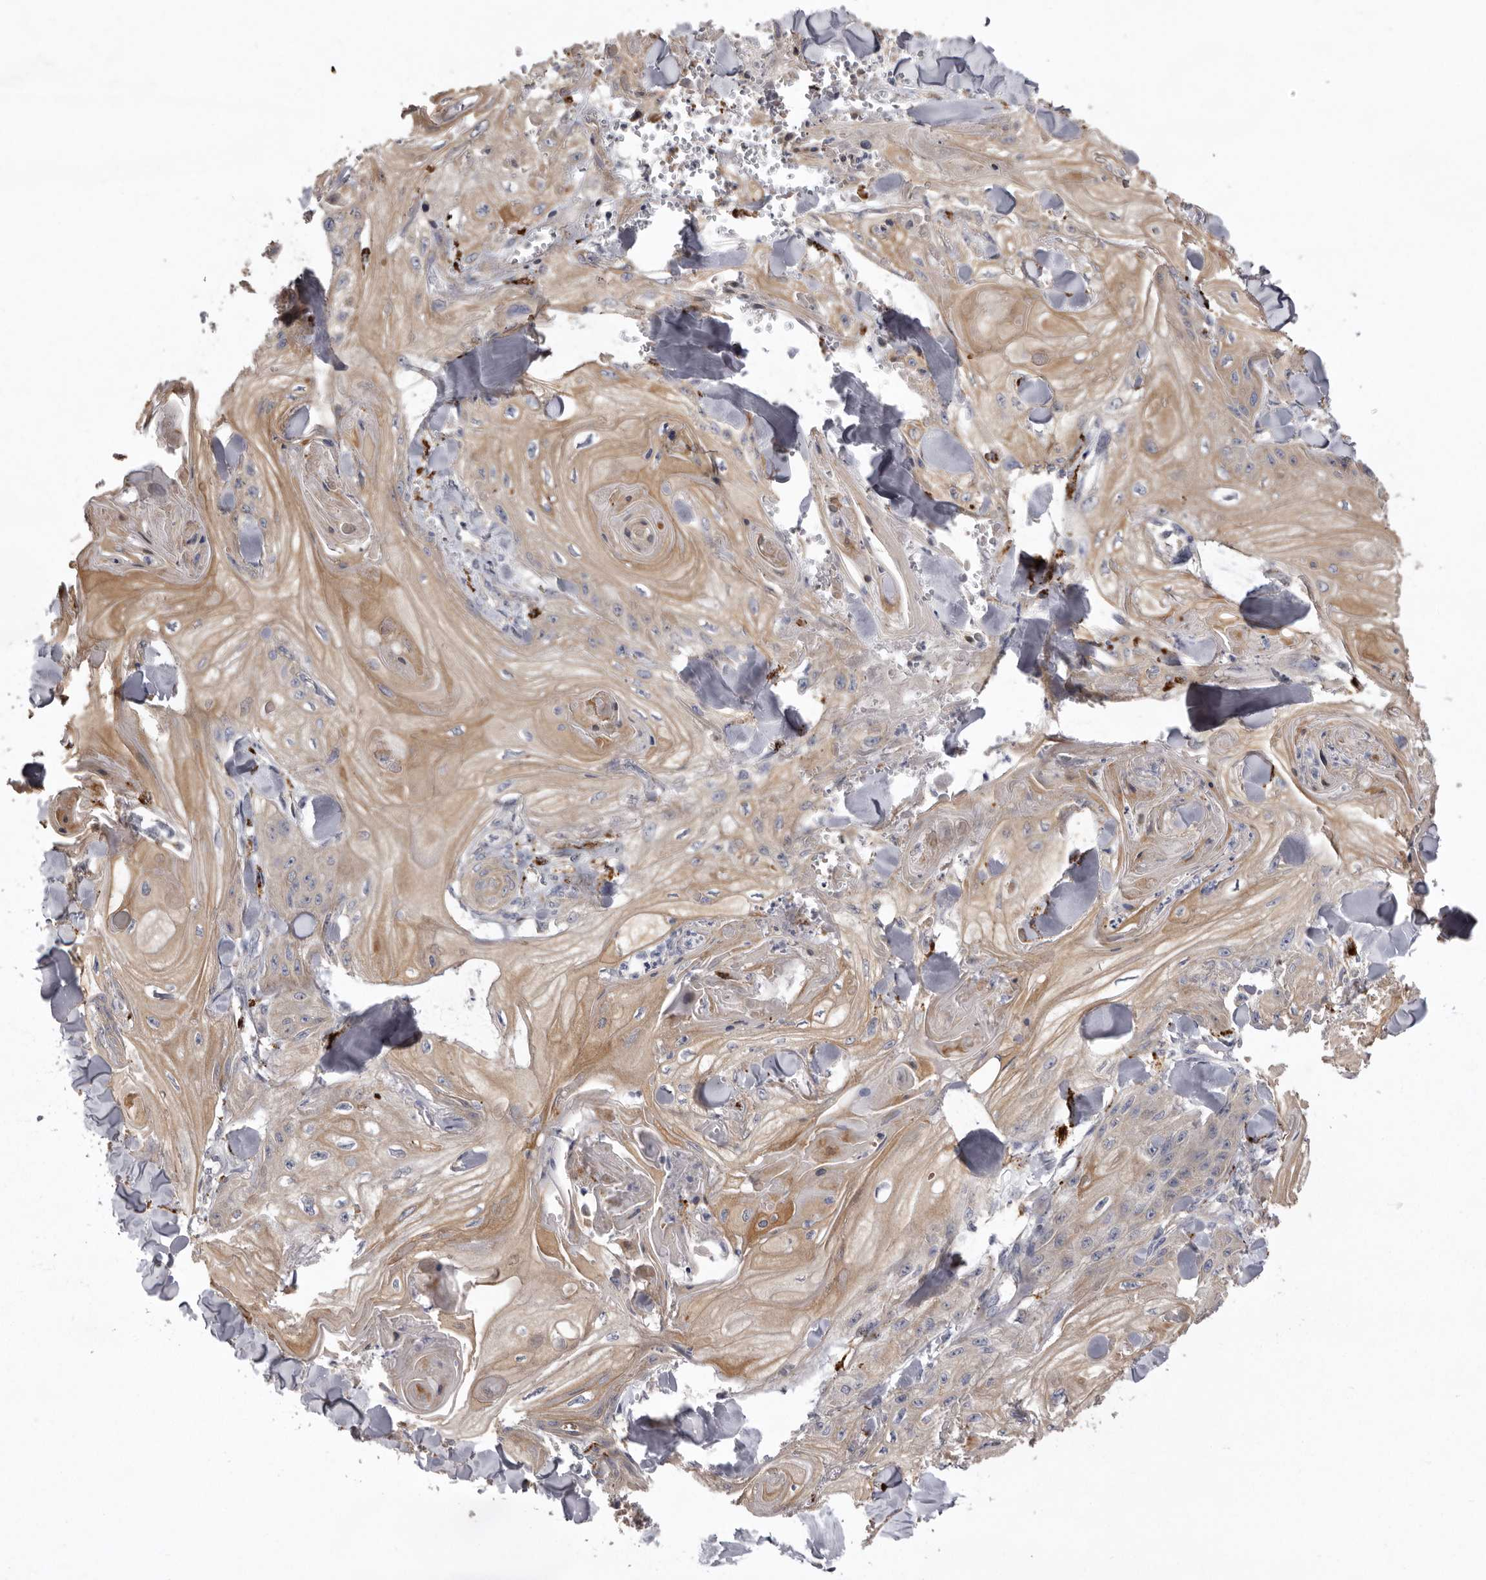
{"staining": {"intensity": "moderate", "quantity": ">75%", "location": "cytoplasmic/membranous"}, "tissue": "skin cancer", "cell_type": "Tumor cells", "image_type": "cancer", "snomed": [{"axis": "morphology", "description": "Squamous cell carcinoma, NOS"}, {"axis": "topography", "description": "Skin"}], "caption": "DAB (3,3'-diaminobenzidine) immunohistochemical staining of human squamous cell carcinoma (skin) exhibits moderate cytoplasmic/membranous protein positivity in approximately >75% of tumor cells.", "gene": "WDR47", "patient": {"sex": "male", "age": 74}}